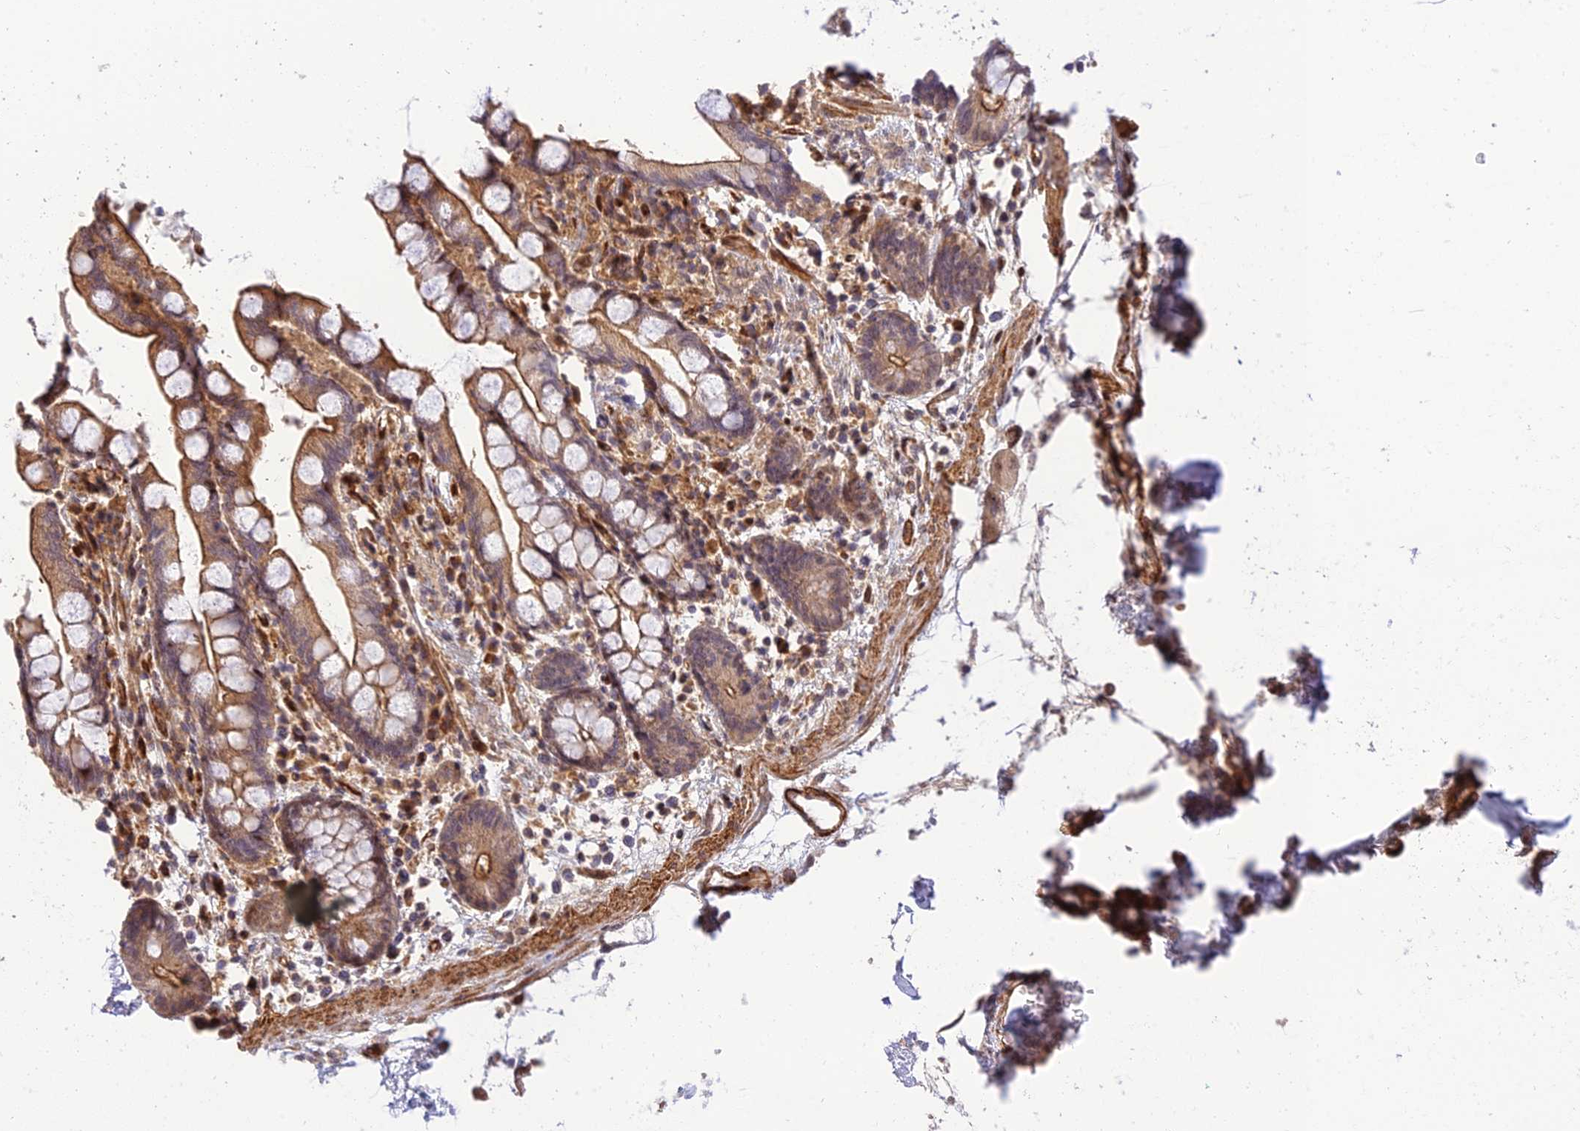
{"staining": {"intensity": "weak", "quantity": ">75%", "location": "cytoplasmic/membranous"}, "tissue": "colon", "cell_type": "Endothelial cells", "image_type": "normal", "snomed": [{"axis": "morphology", "description": "Normal tissue, NOS"}, {"axis": "topography", "description": "Colon"}], "caption": "Colon stained for a protein exhibits weak cytoplasmic/membranous positivity in endothelial cells. (DAB (3,3'-diaminobenzidine) IHC, brown staining for protein, blue staining for nuclei).", "gene": "ZNF584", "patient": {"sex": "male", "age": 73}}